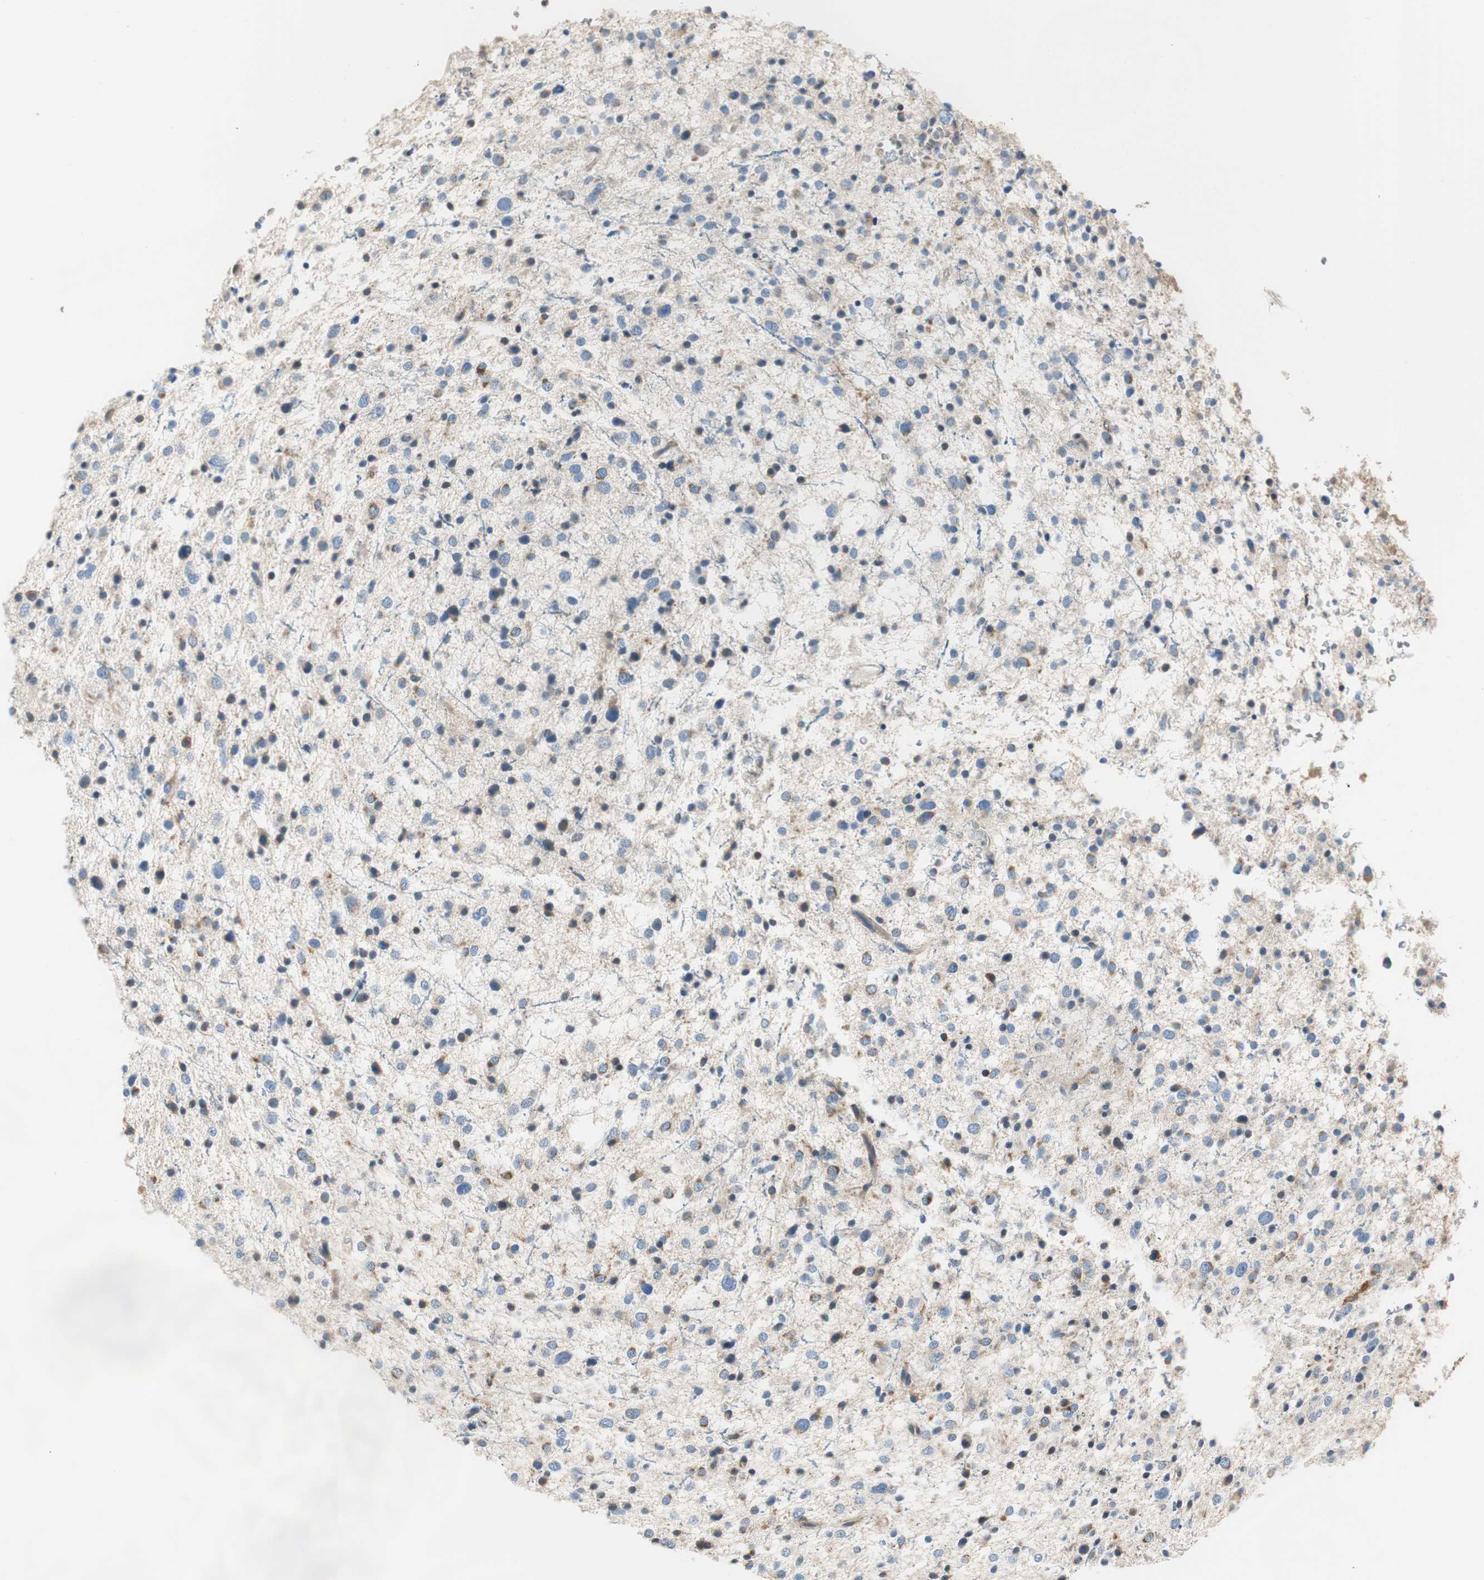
{"staining": {"intensity": "moderate", "quantity": "<25%", "location": "cytoplasmic/membranous"}, "tissue": "glioma", "cell_type": "Tumor cells", "image_type": "cancer", "snomed": [{"axis": "morphology", "description": "Glioma, malignant, Low grade"}, {"axis": "topography", "description": "Brain"}], "caption": "Protein expression analysis of human glioma reveals moderate cytoplasmic/membranous positivity in approximately <25% of tumor cells.", "gene": "RORB", "patient": {"sex": "female", "age": 37}}